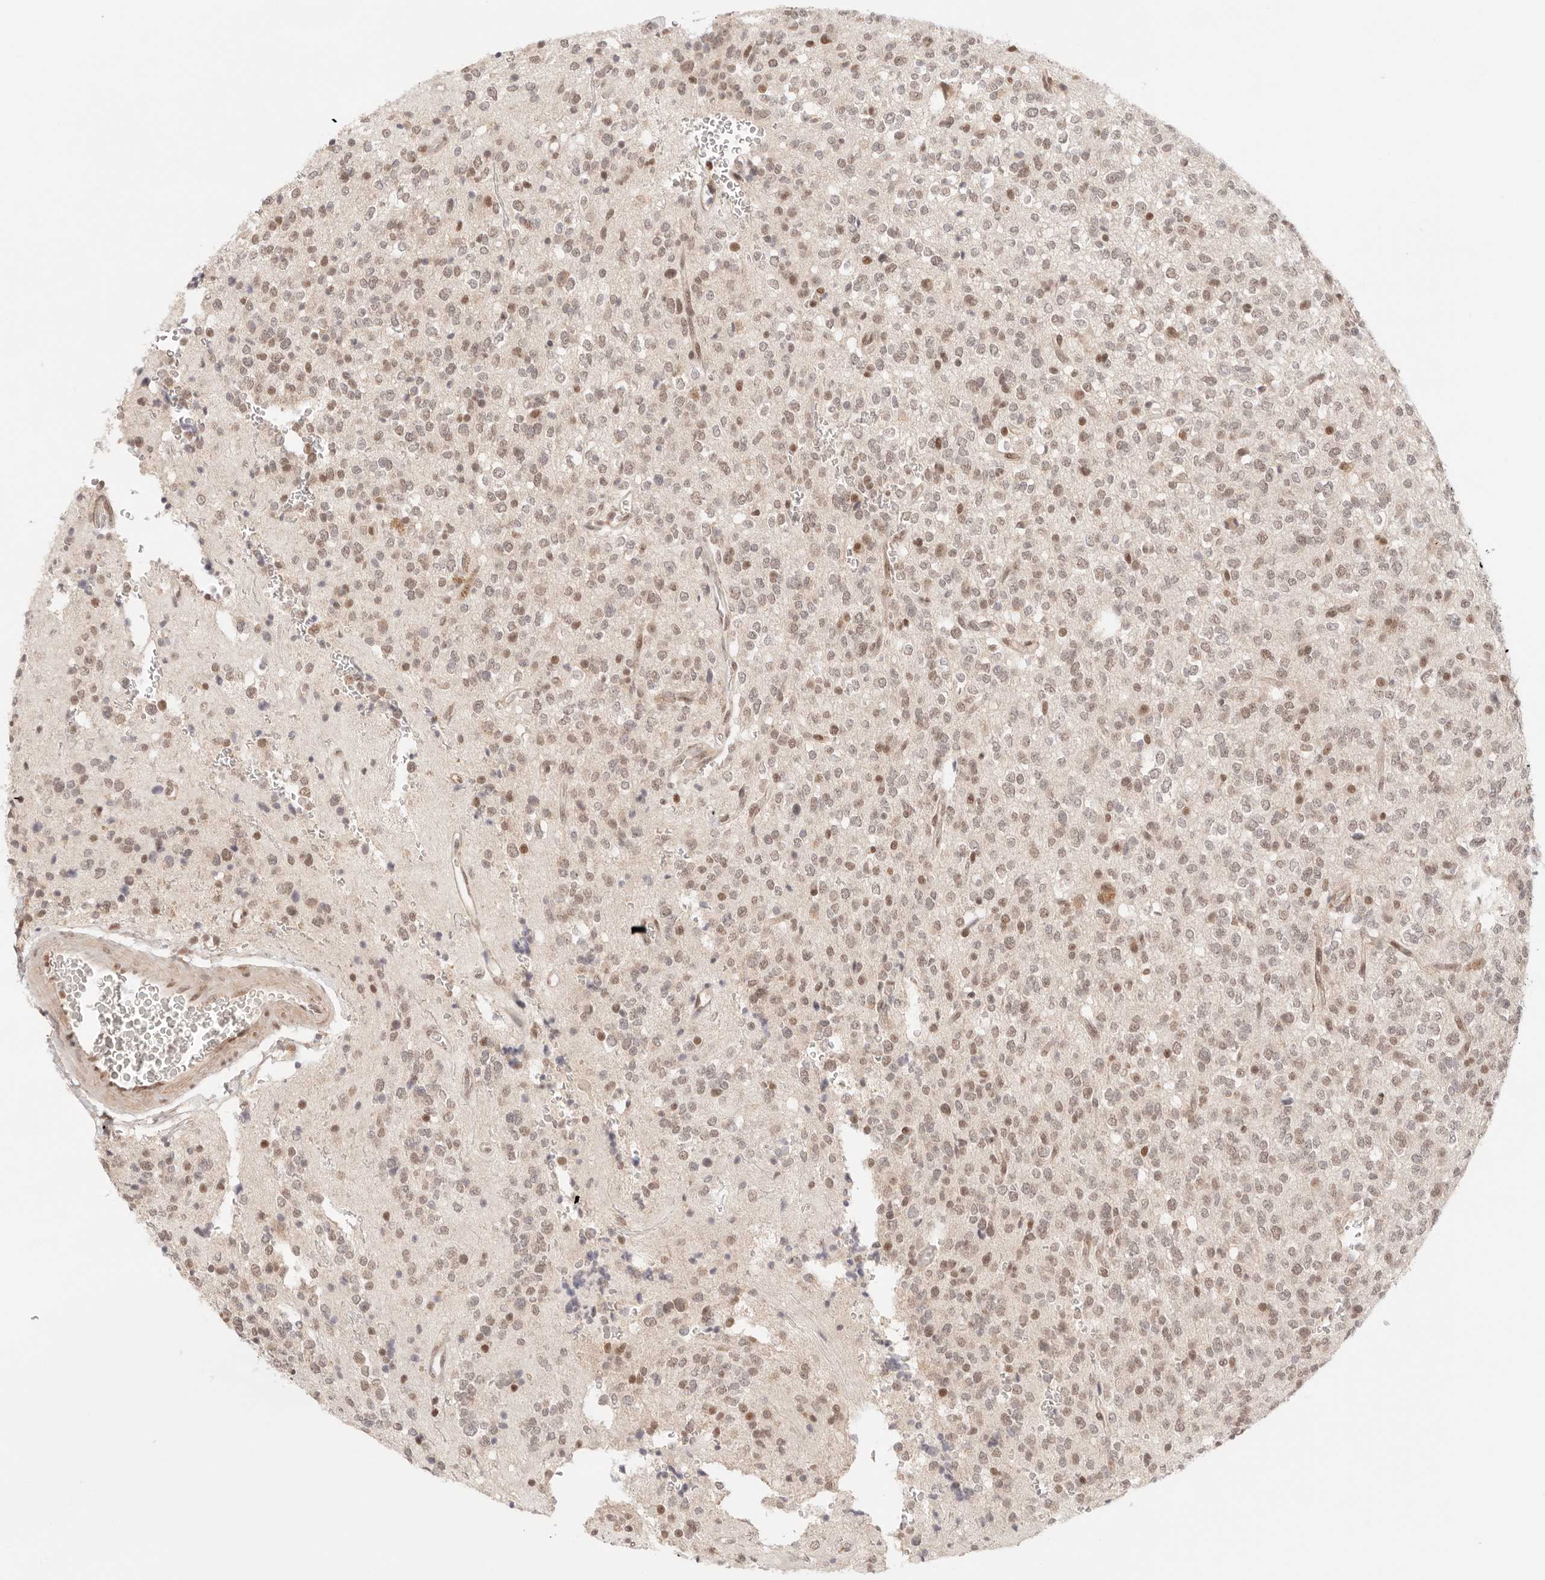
{"staining": {"intensity": "moderate", "quantity": "25%-75%", "location": "nuclear"}, "tissue": "glioma", "cell_type": "Tumor cells", "image_type": "cancer", "snomed": [{"axis": "morphology", "description": "Glioma, malignant, High grade"}, {"axis": "topography", "description": "Brain"}], "caption": "High-magnification brightfield microscopy of malignant glioma (high-grade) stained with DAB (3,3'-diaminobenzidine) (brown) and counterstained with hematoxylin (blue). tumor cells exhibit moderate nuclear expression is identified in approximately25%-75% of cells. The protein is shown in brown color, while the nuclei are stained blue.", "gene": "GTF2E2", "patient": {"sex": "male", "age": 34}}